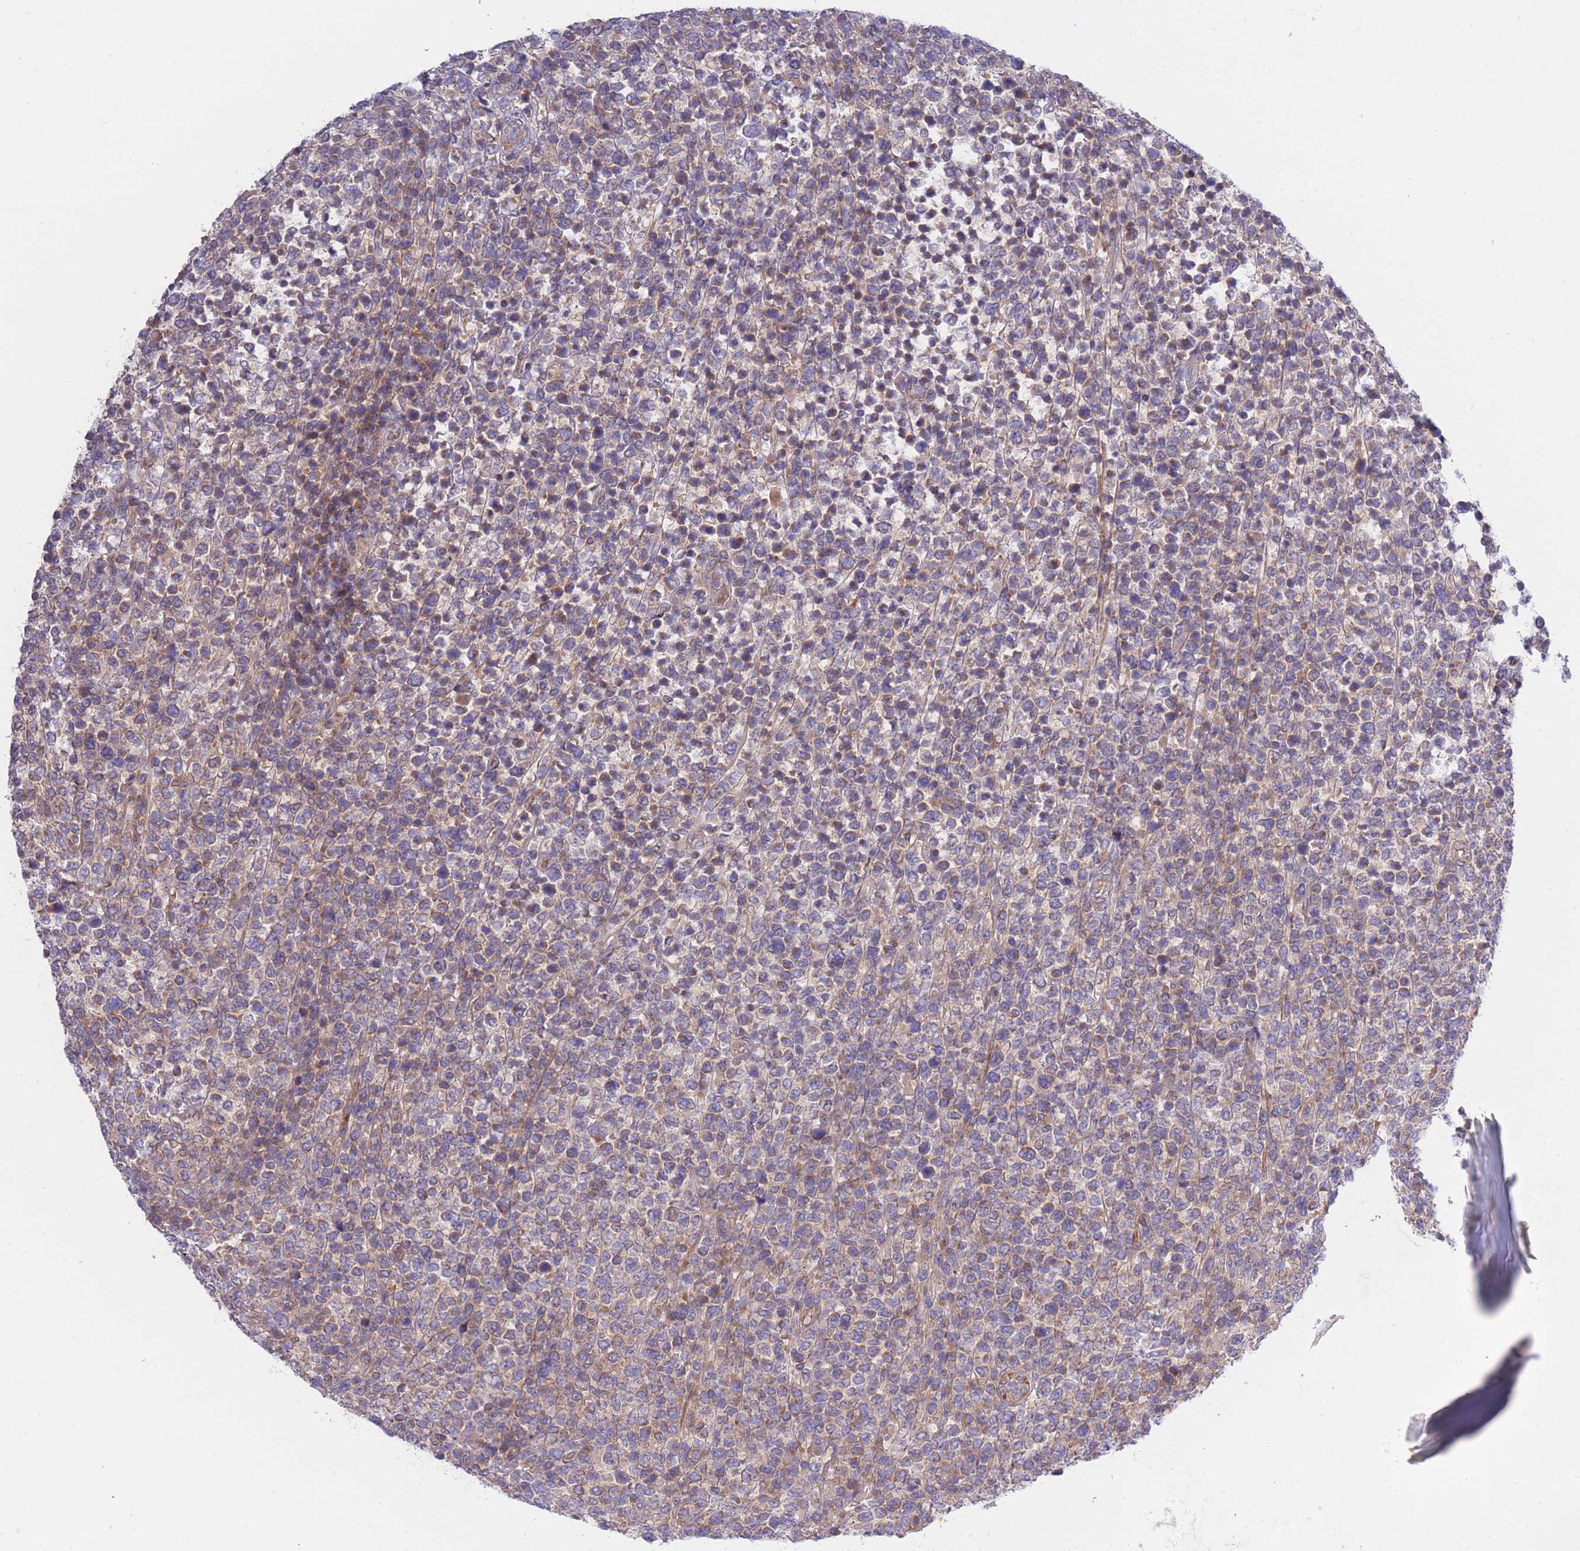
{"staining": {"intensity": "weak", "quantity": "25%-75%", "location": "cytoplasmic/membranous"}, "tissue": "lymphoma", "cell_type": "Tumor cells", "image_type": "cancer", "snomed": [{"axis": "morphology", "description": "Malignant lymphoma, non-Hodgkin's type, High grade"}, {"axis": "topography", "description": "Soft tissue"}], "caption": "Immunohistochemical staining of human lymphoma displays weak cytoplasmic/membranous protein positivity in approximately 25%-75% of tumor cells. The staining was performed using DAB, with brown indicating positive protein expression. Nuclei are stained blue with hematoxylin.", "gene": "CHAC1", "patient": {"sex": "female", "age": 56}}